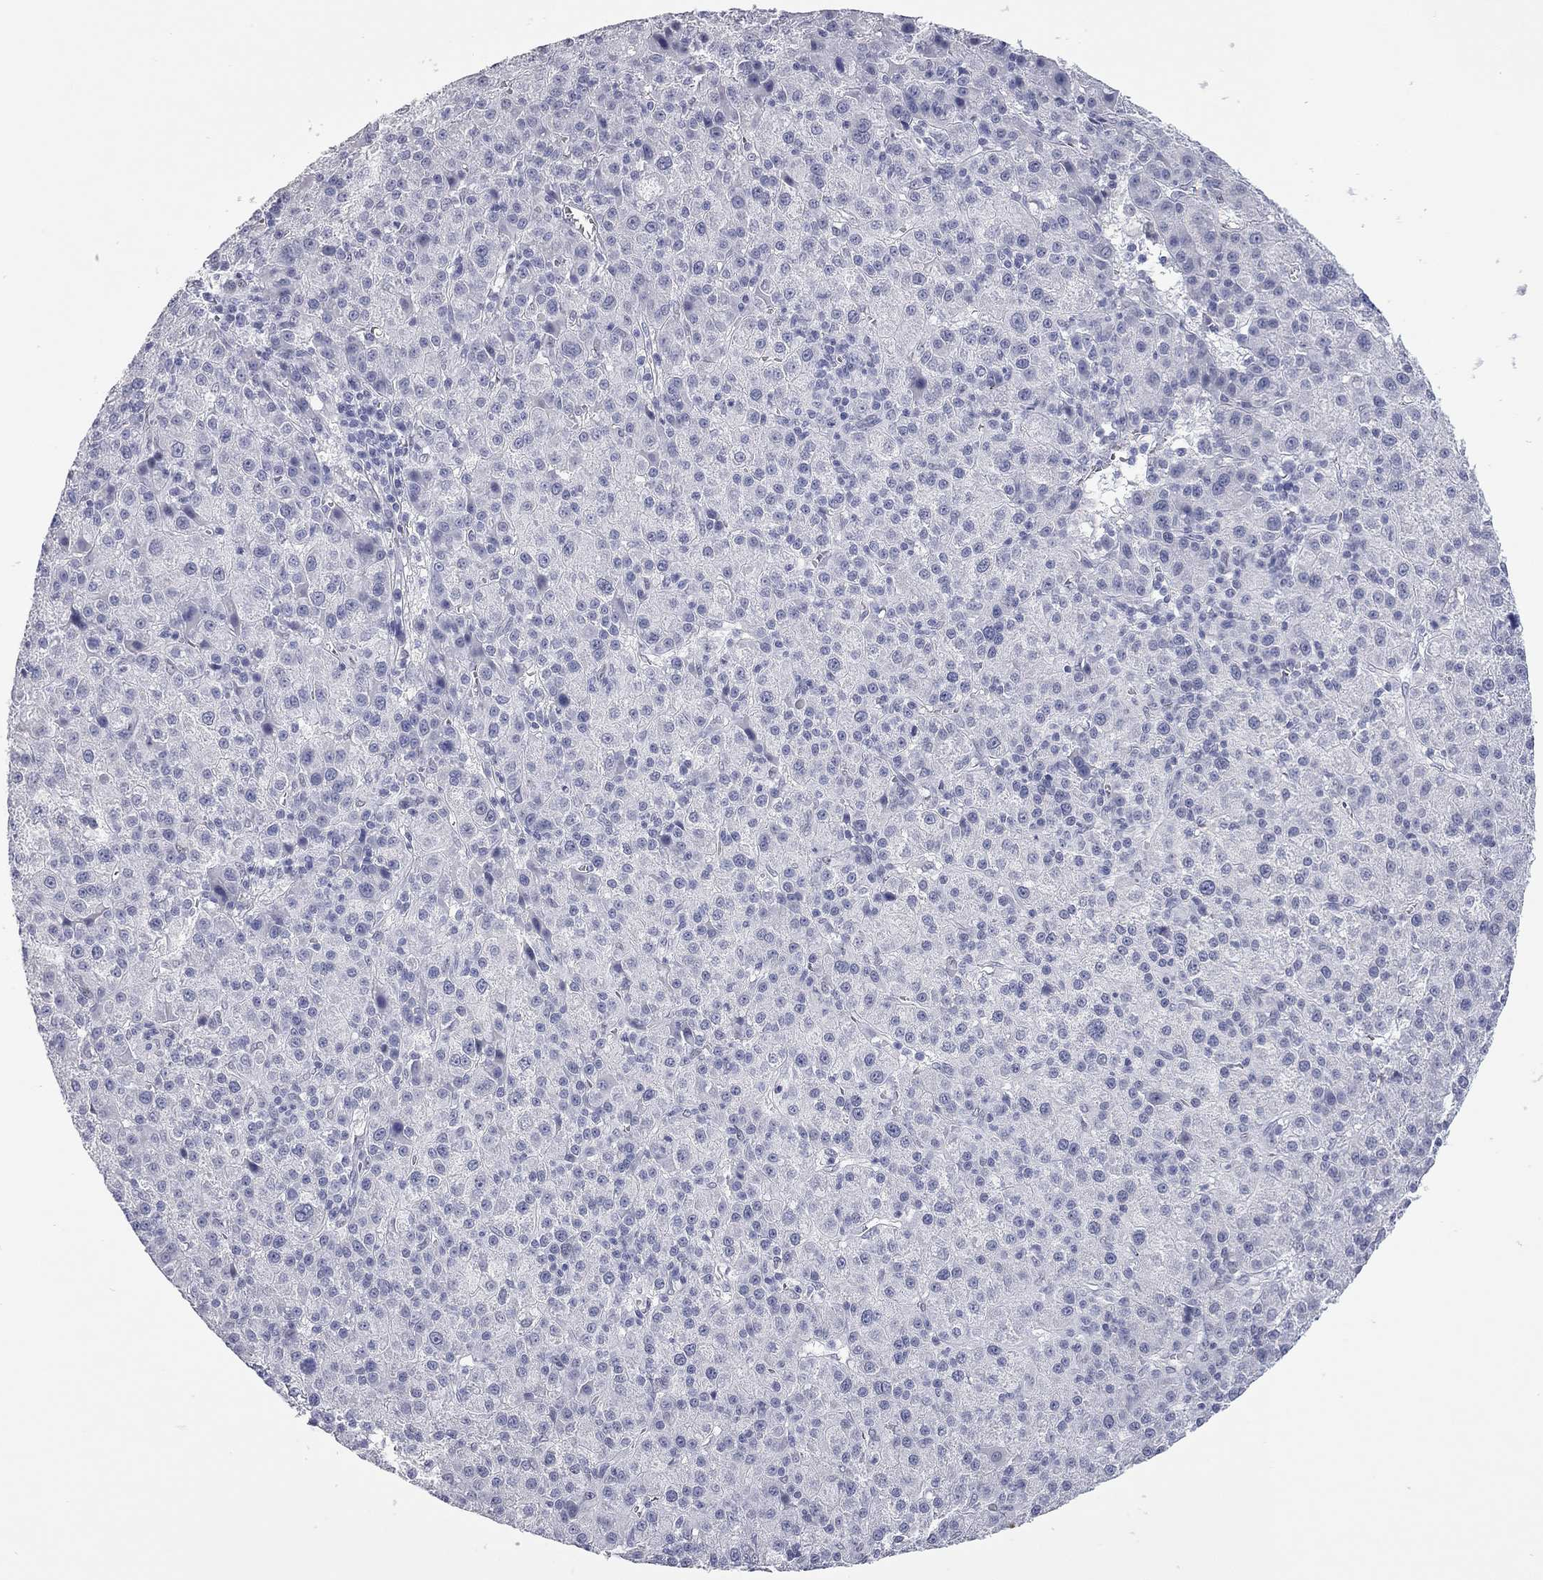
{"staining": {"intensity": "negative", "quantity": "none", "location": "none"}, "tissue": "liver cancer", "cell_type": "Tumor cells", "image_type": "cancer", "snomed": [{"axis": "morphology", "description": "Carcinoma, Hepatocellular, NOS"}, {"axis": "topography", "description": "Liver"}], "caption": "There is no significant positivity in tumor cells of liver cancer.", "gene": "AK8", "patient": {"sex": "female", "age": 60}}